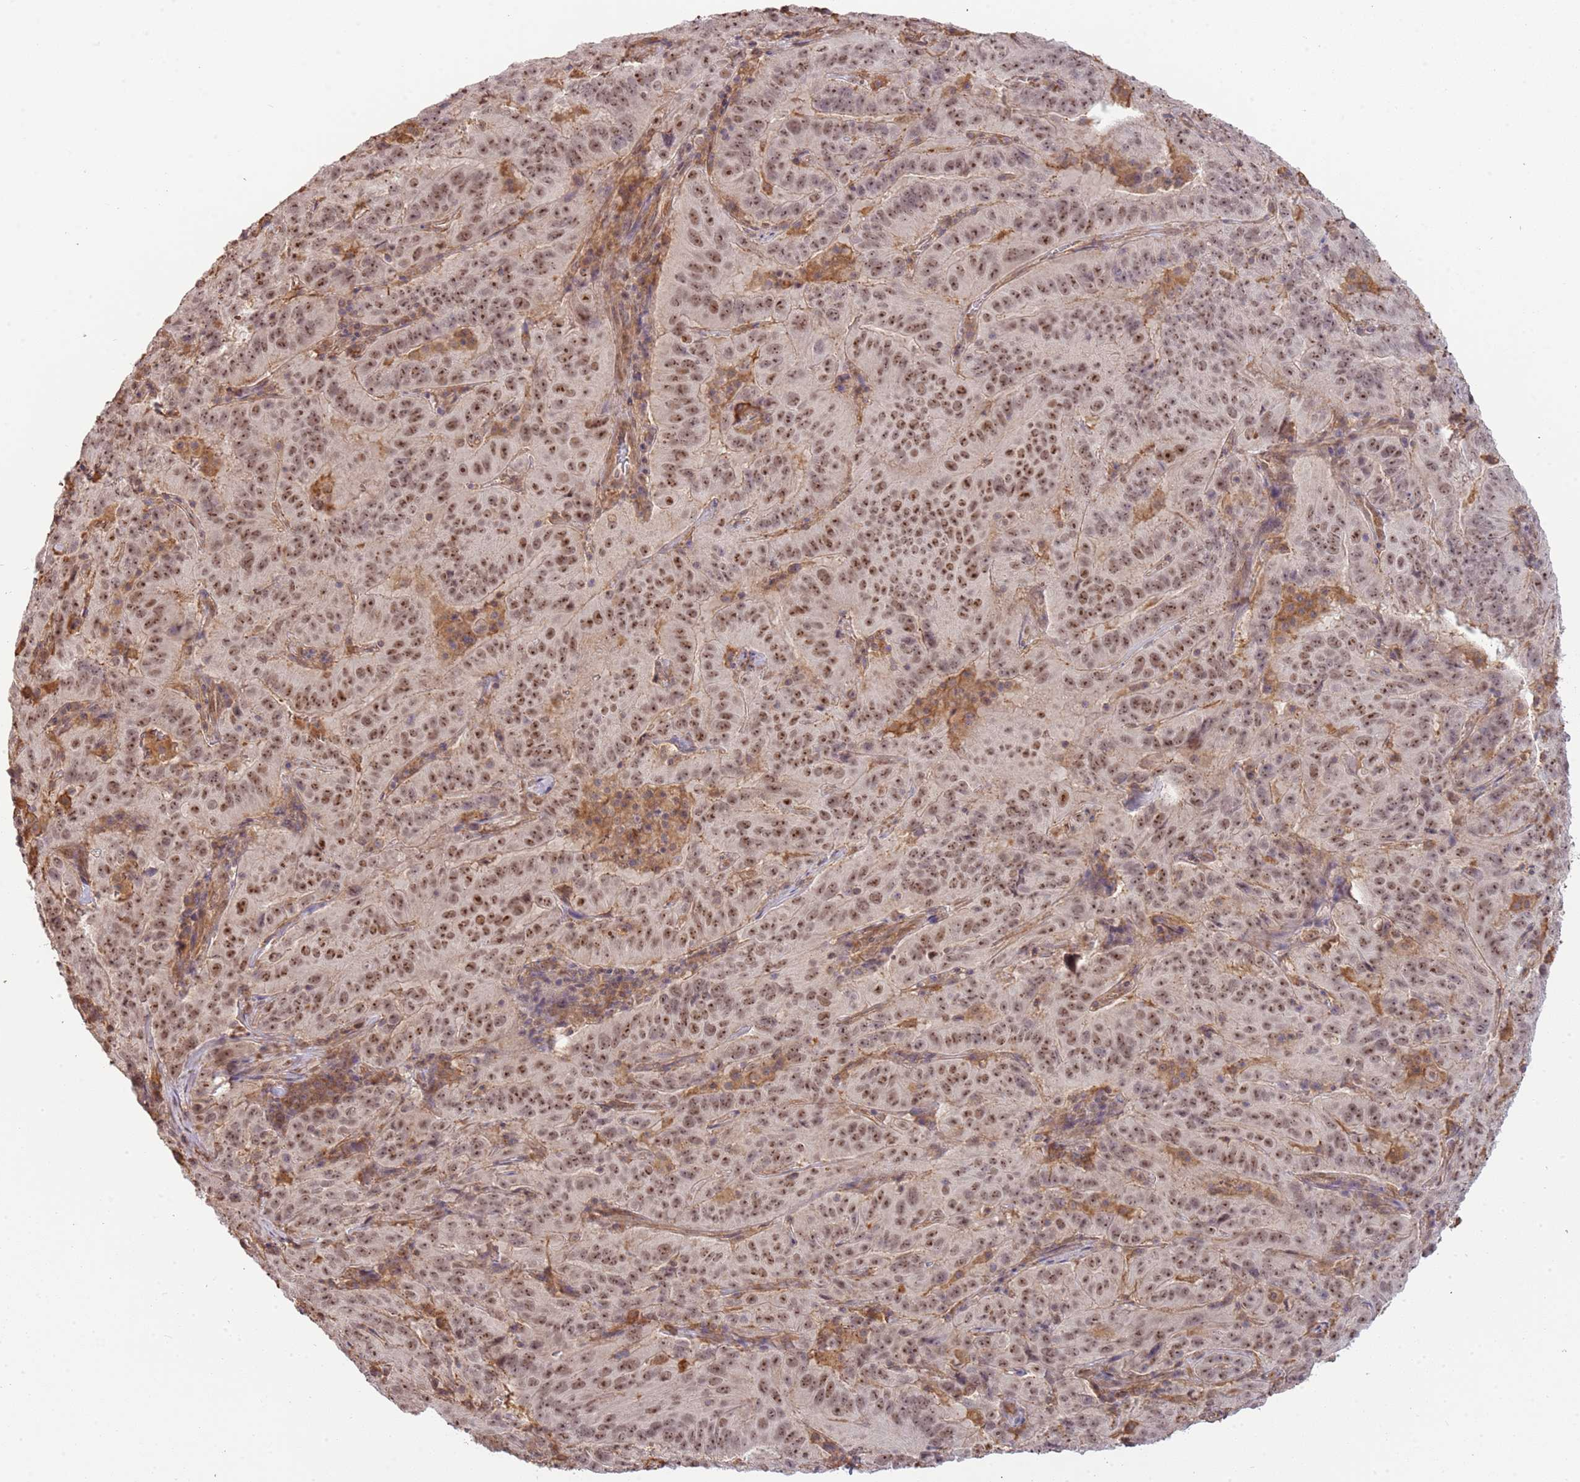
{"staining": {"intensity": "moderate", "quantity": ">75%", "location": "nuclear"}, "tissue": "pancreatic cancer", "cell_type": "Tumor cells", "image_type": "cancer", "snomed": [{"axis": "morphology", "description": "Adenocarcinoma, NOS"}, {"axis": "topography", "description": "Pancreas"}], "caption": "Brown immunohistochemical staining in human pancreatic cancer (adenocarcinoma) demonstrates moderate nuclear positivity in about >75% of tumor cells.", "gene": "SURF2", "patient": {"sex": "male", "age": 63}}